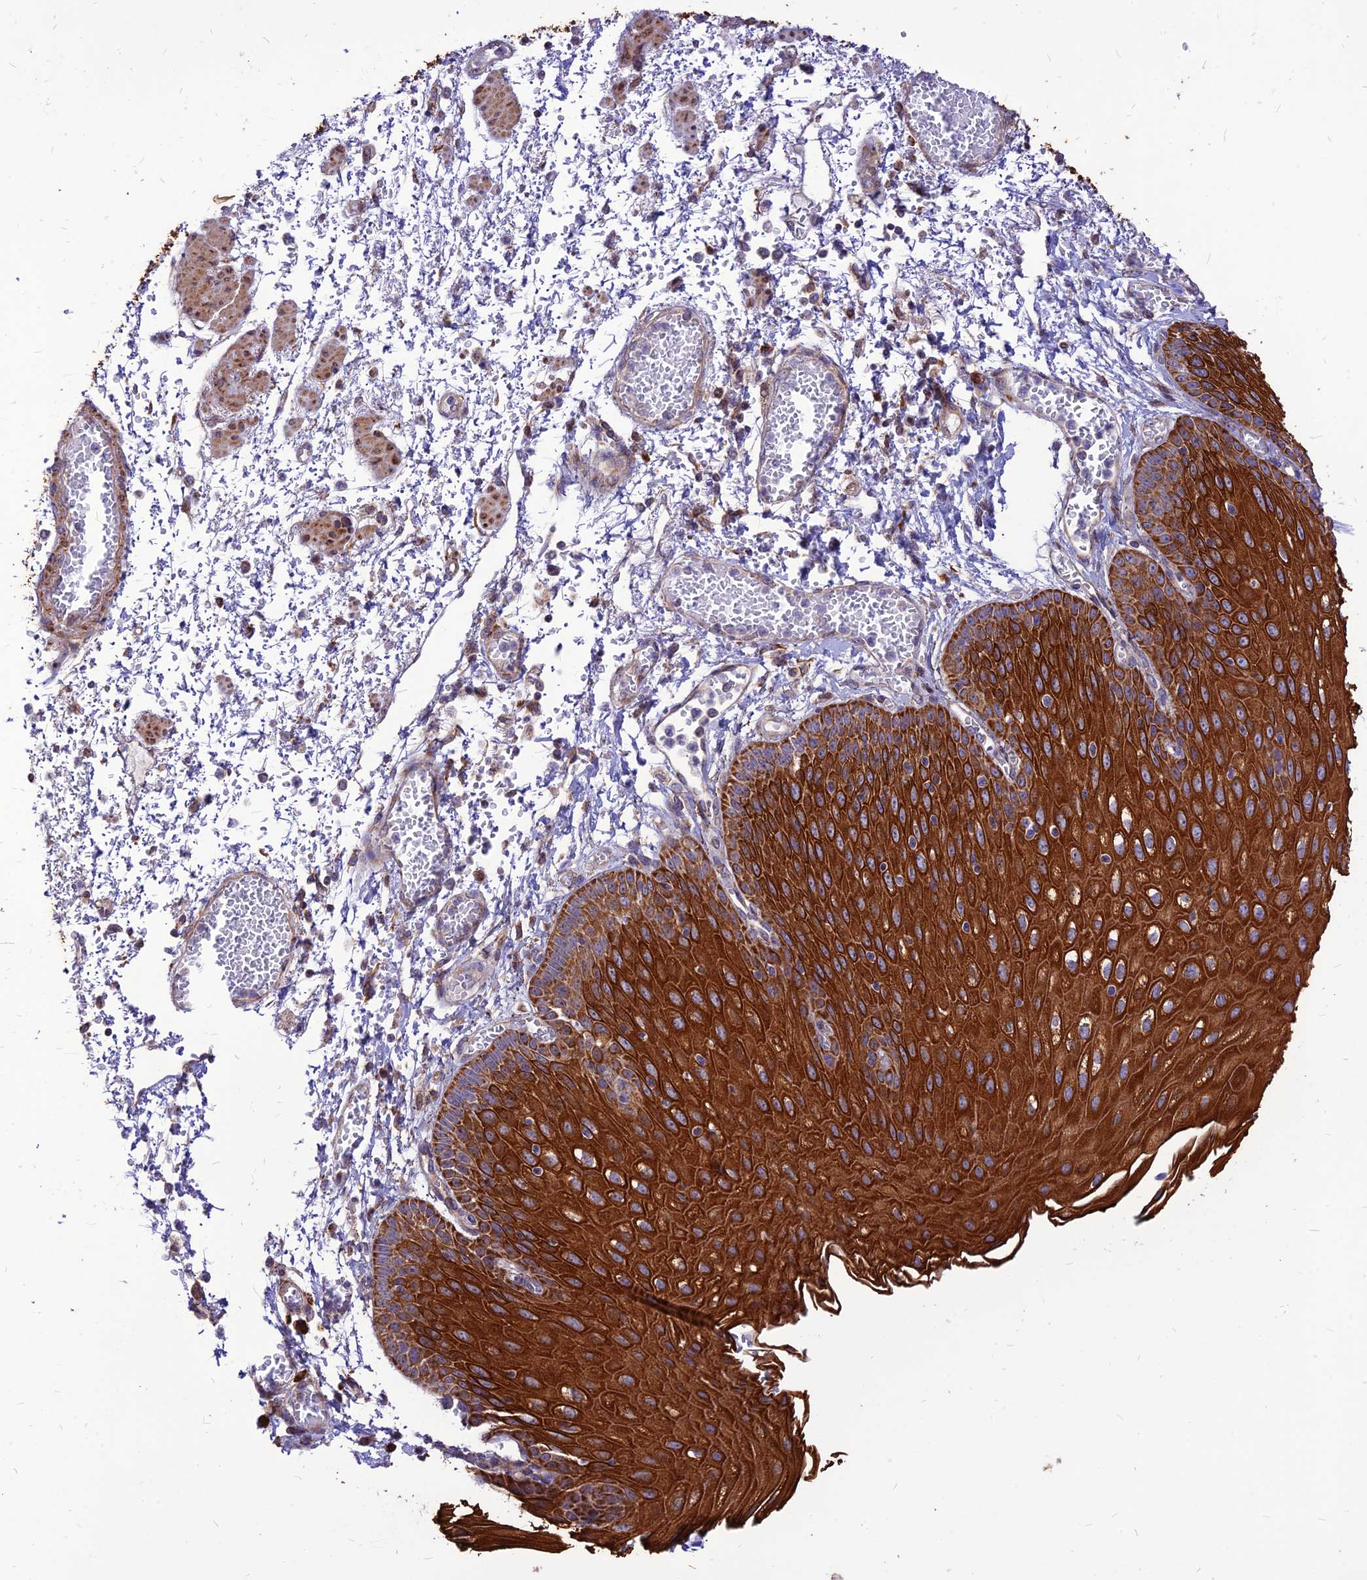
{"staining": {"intensity": "strong", "quantity": ">75%", "location": "cytoplasmic/membranous"}, "tissue": "esophagus", "cell_type": "Squamous epithelial cells", "image_type": "normal", "snomed": [{"axis": "morphology", "description": "Normal tissue, NOS"}, {"axis": "topography", "description": "Esophagus"}], "caption": "DAB immunohistochemical staining of benign esophagus exhibits strong cytoplasmic/membranous protein positivity in about >75% of squamous epithelial cells. (DAB IHC, brown staining for protein, blue staining for nuclei).", "gene": "ECI1", "patient": {"sex": "male", "age": 81}}